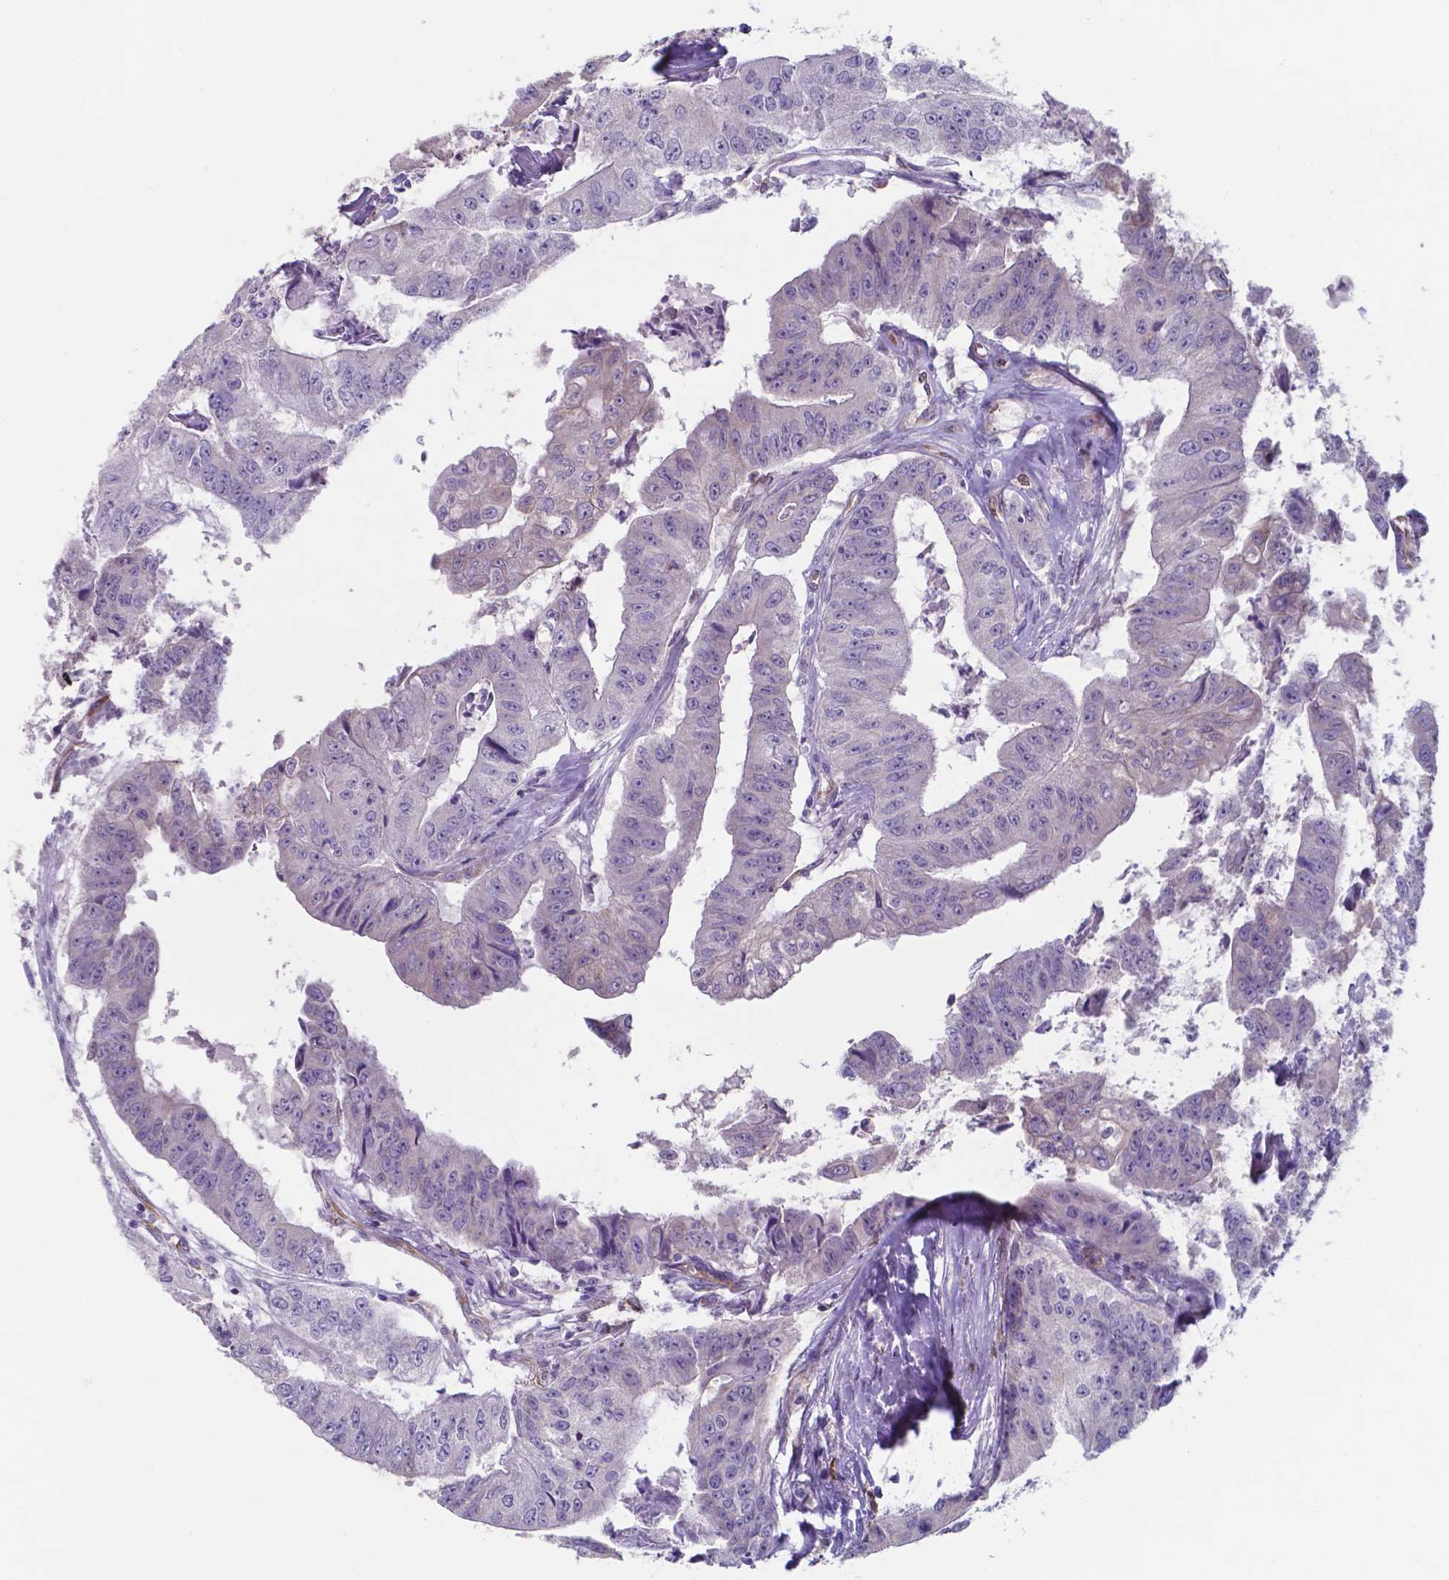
{"staining": {"intensity": "negative", "quantity": "none", "location": "none"}, "tissue": "colorectal cancer", "cell_type": "Tumor cells", "image_type": "cancer", "snomed": [{"axis": "morphology", "description": "Adenocarcinoma, NOS"}, {"axis": "topography", "description": "Colon"}], "caption": "An image of colorectal adenocarcinoma stained for a protein shows no brown staining in tumor cells. The staining was performed using DAB to visualize the protein expression in brown, while the nuclei were stained in blue with hematoxylin (Magnification: 20x).", "gene": "UBE2J1", "patient": {"sex": "female", "age": 67}}